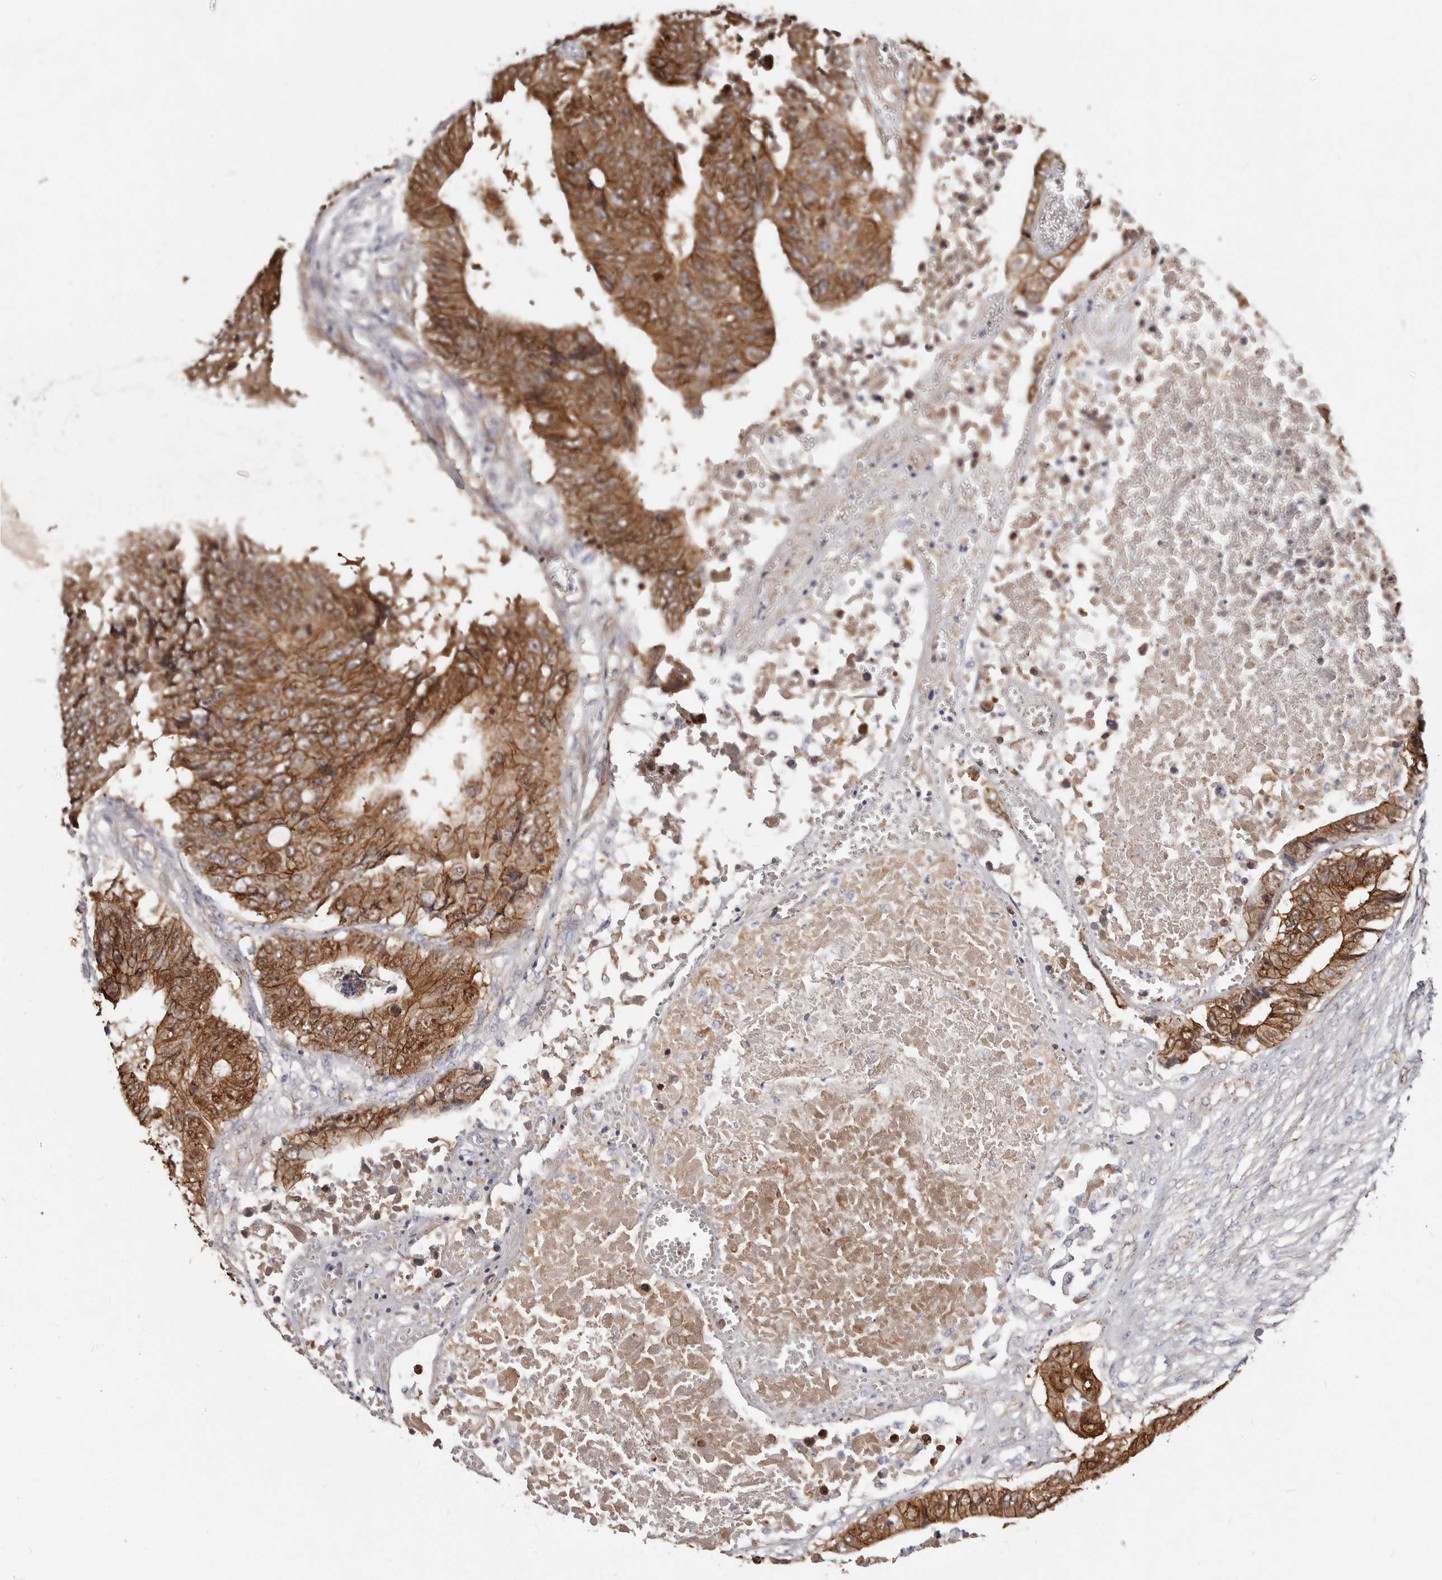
{"staining": {"intensity": "strong", "quantity": ">75%", "location": "cytoplasmic/membranous"}, "tissue": "colorectal cancer", "cell_type": "Tumor cells", "image_type": "cancer", "snomed": [{"axis": "morphology", "description": "Adenocarcinoma, NOS"}, {"axis": "topography", "description": "Rectum"}], "caption": "There is high levels of strong cytoplasmic/membranous positivity in tumor cells of colorectal cancer (adenocarcinoma), as demonstrated by immunohistochemical staining (brown color).", "gene": "CTNNB1", "patient": {"sex": "male", "age": 84}}